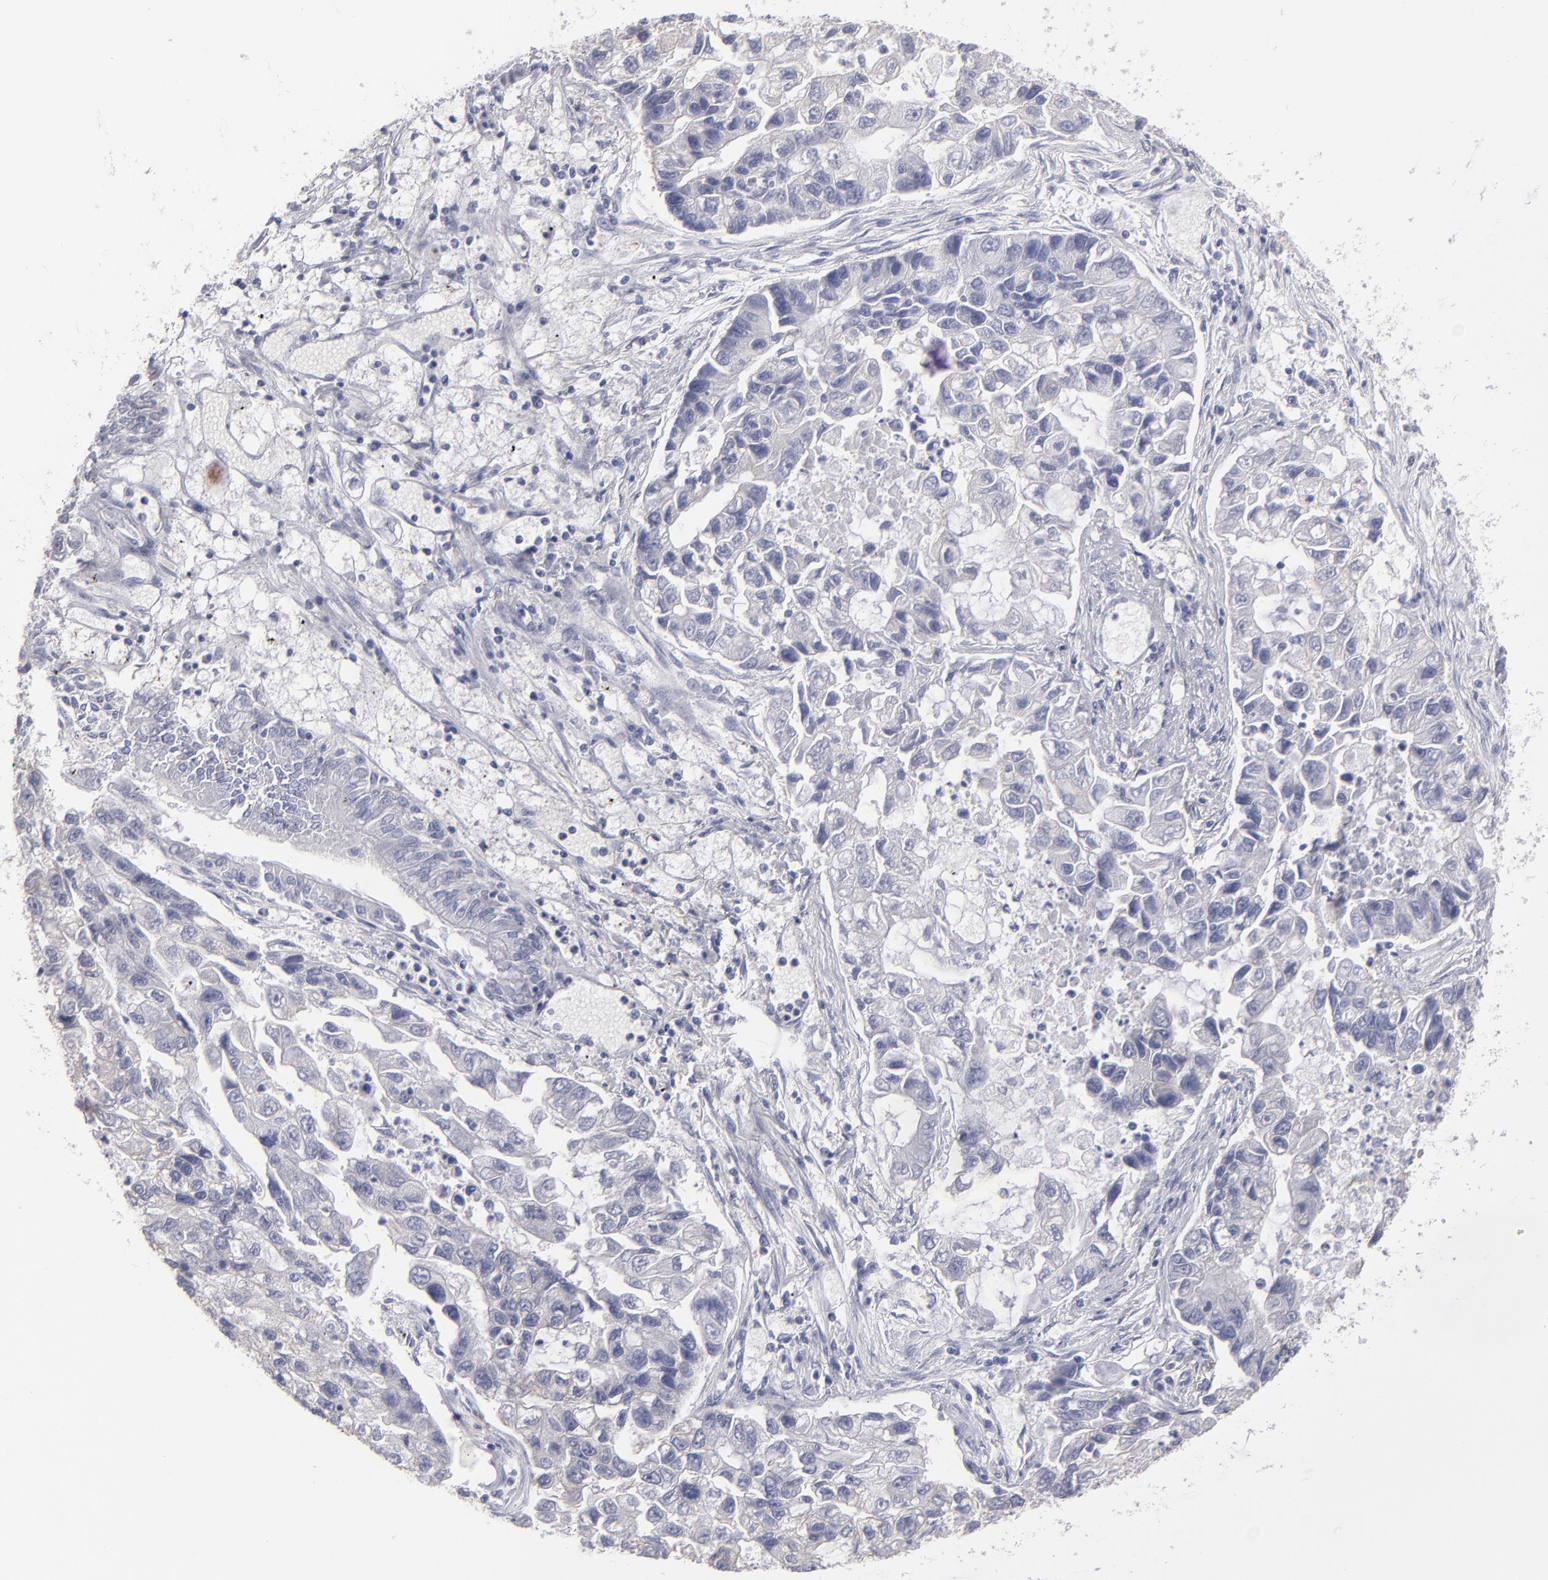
{"staining": {"intensity": "negative", "quantity": "none", "location": "none"}, "tissue": "lung cancer", "cell_type": "Tumor cells", "image_type": "cancer", "snomed": [{"axis": "morphology", "description": "Adenocarcinoma, NOS"}, {"axis": "topography", "description": "Lung"}], "caption": "Immunohistochemistry of lung cancer demonstrates no staining in tumor cells. The staining was performed using DAB to visualize the protein expression in brown, while the nuclei were stained in blue with hematoxylin (Magnification: 20x).", "gene": "ABCC4", "patient": {"sex": "female", "age": 51}}